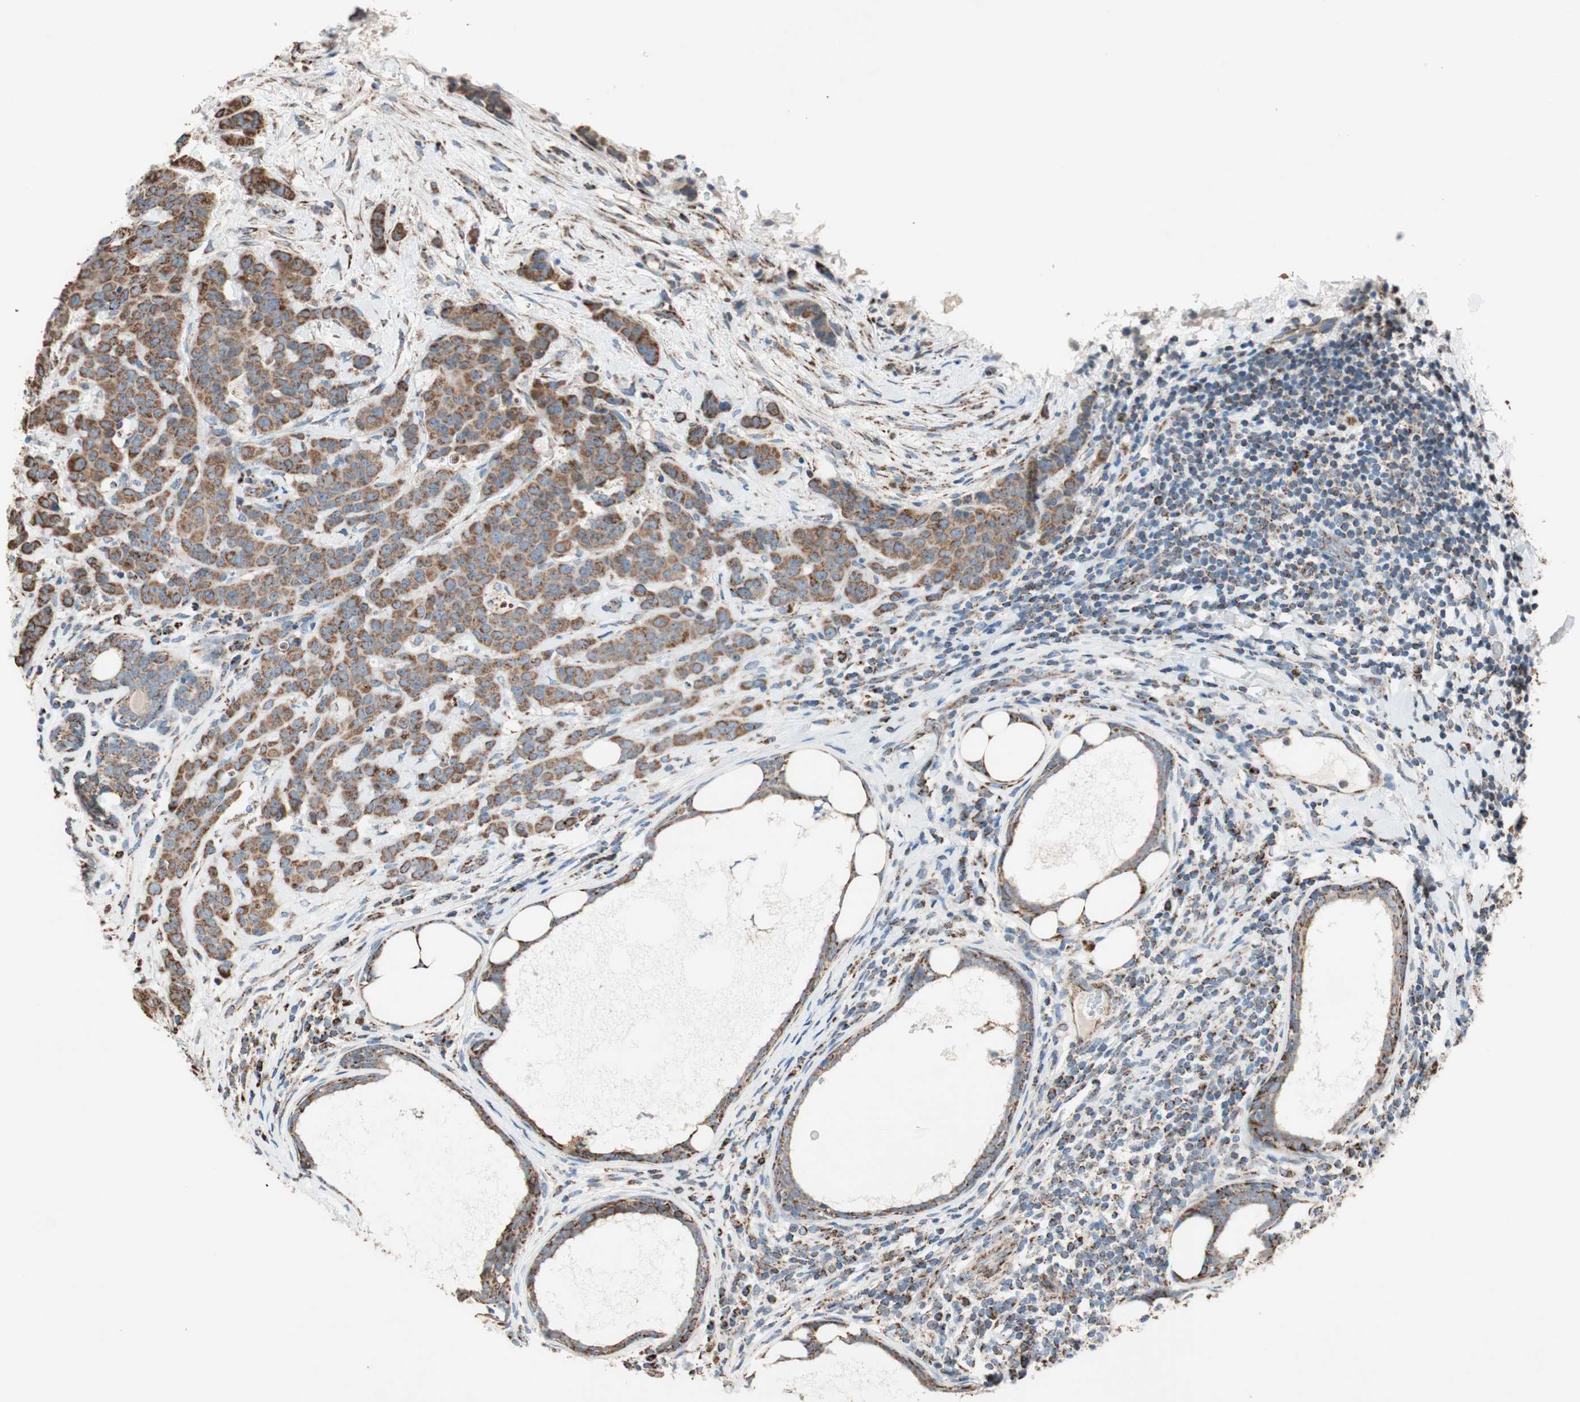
{"staining": {"intensity": "strong", "quantity": ">75%", "location": "cytoplasmic/membranous"}, "tissue": "breast cancer", "cell_type": "Tumor cells", "image_type": "cancer", "snomed": [{"axis": "morphology", "description": "Duct carcinoma"}, {"axis": "topography", "description": "Breast"}], "caption": "Immunohistochemistry histopathology image of neoplastic tissue: human breast invasive ductal carcinoma stained using immunohistochemistry (IHC) demonstrates high levels of strong protein expression localized specifically in the cytoplasmic/membranous of tumor cells, appearing as a cytoplasmic/membranous brown color.", "gene": "PCSK4", "patient": {"sex": "female", "age": 40}}